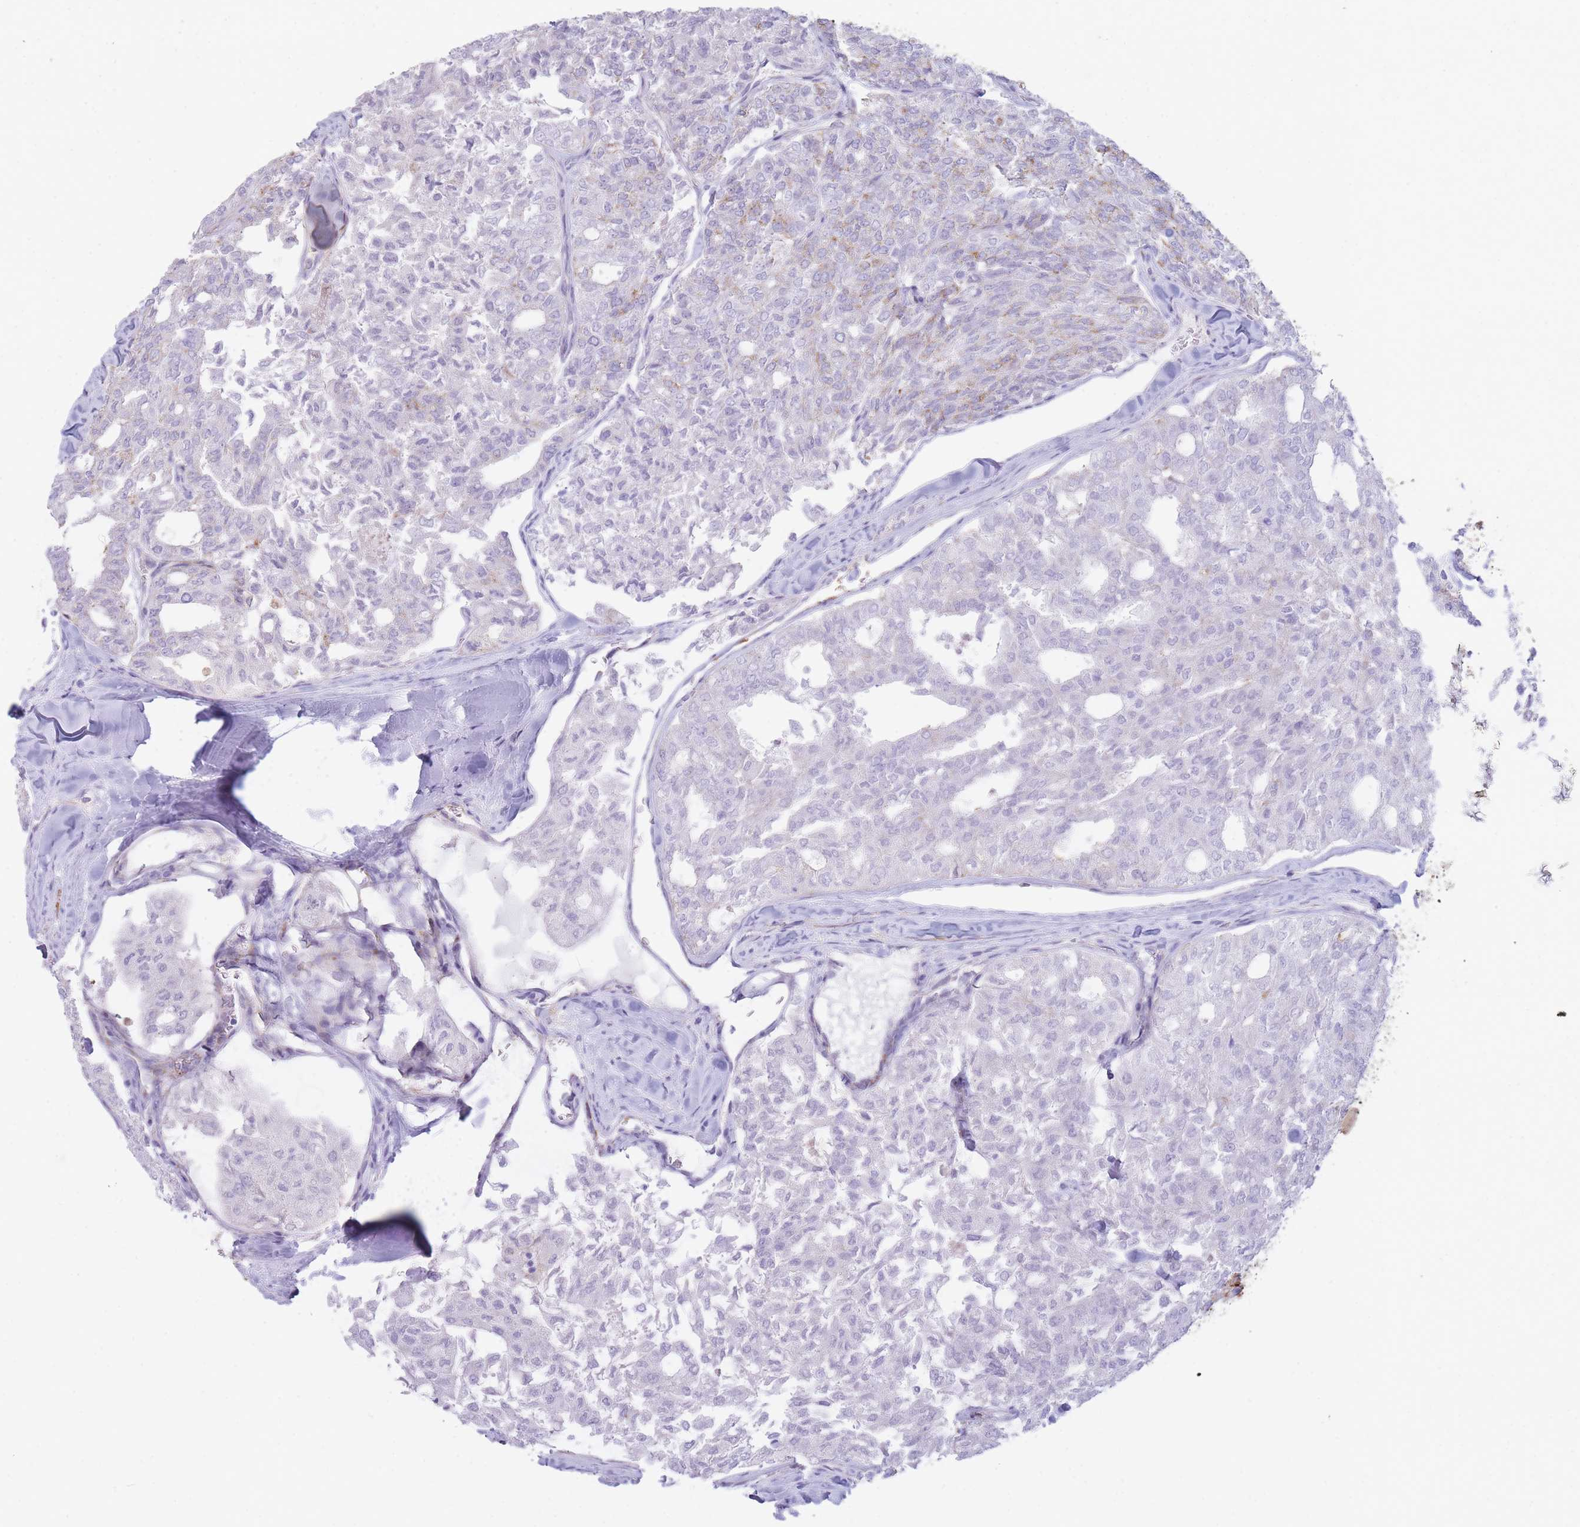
{"staining": {"intensity": "weak", "quantity": "<25%", "location": "cytoplasmic/membranous"}, "tissue": "thyroid cancer", "cell_type": "Tumor cells", "image_type": "cancer", "snomed": [{"axis": "morphology", "description": "Follicular adenoma carcinoma, NOS"}, {"axis": "topography", "description": "Thyroid gland"}], "caption": "Protein analysis of thyroid cancer shows no significant positivity in tumor cells.", "gene": "UTP14A", "patient": {"sex": "male", "age": 75}}